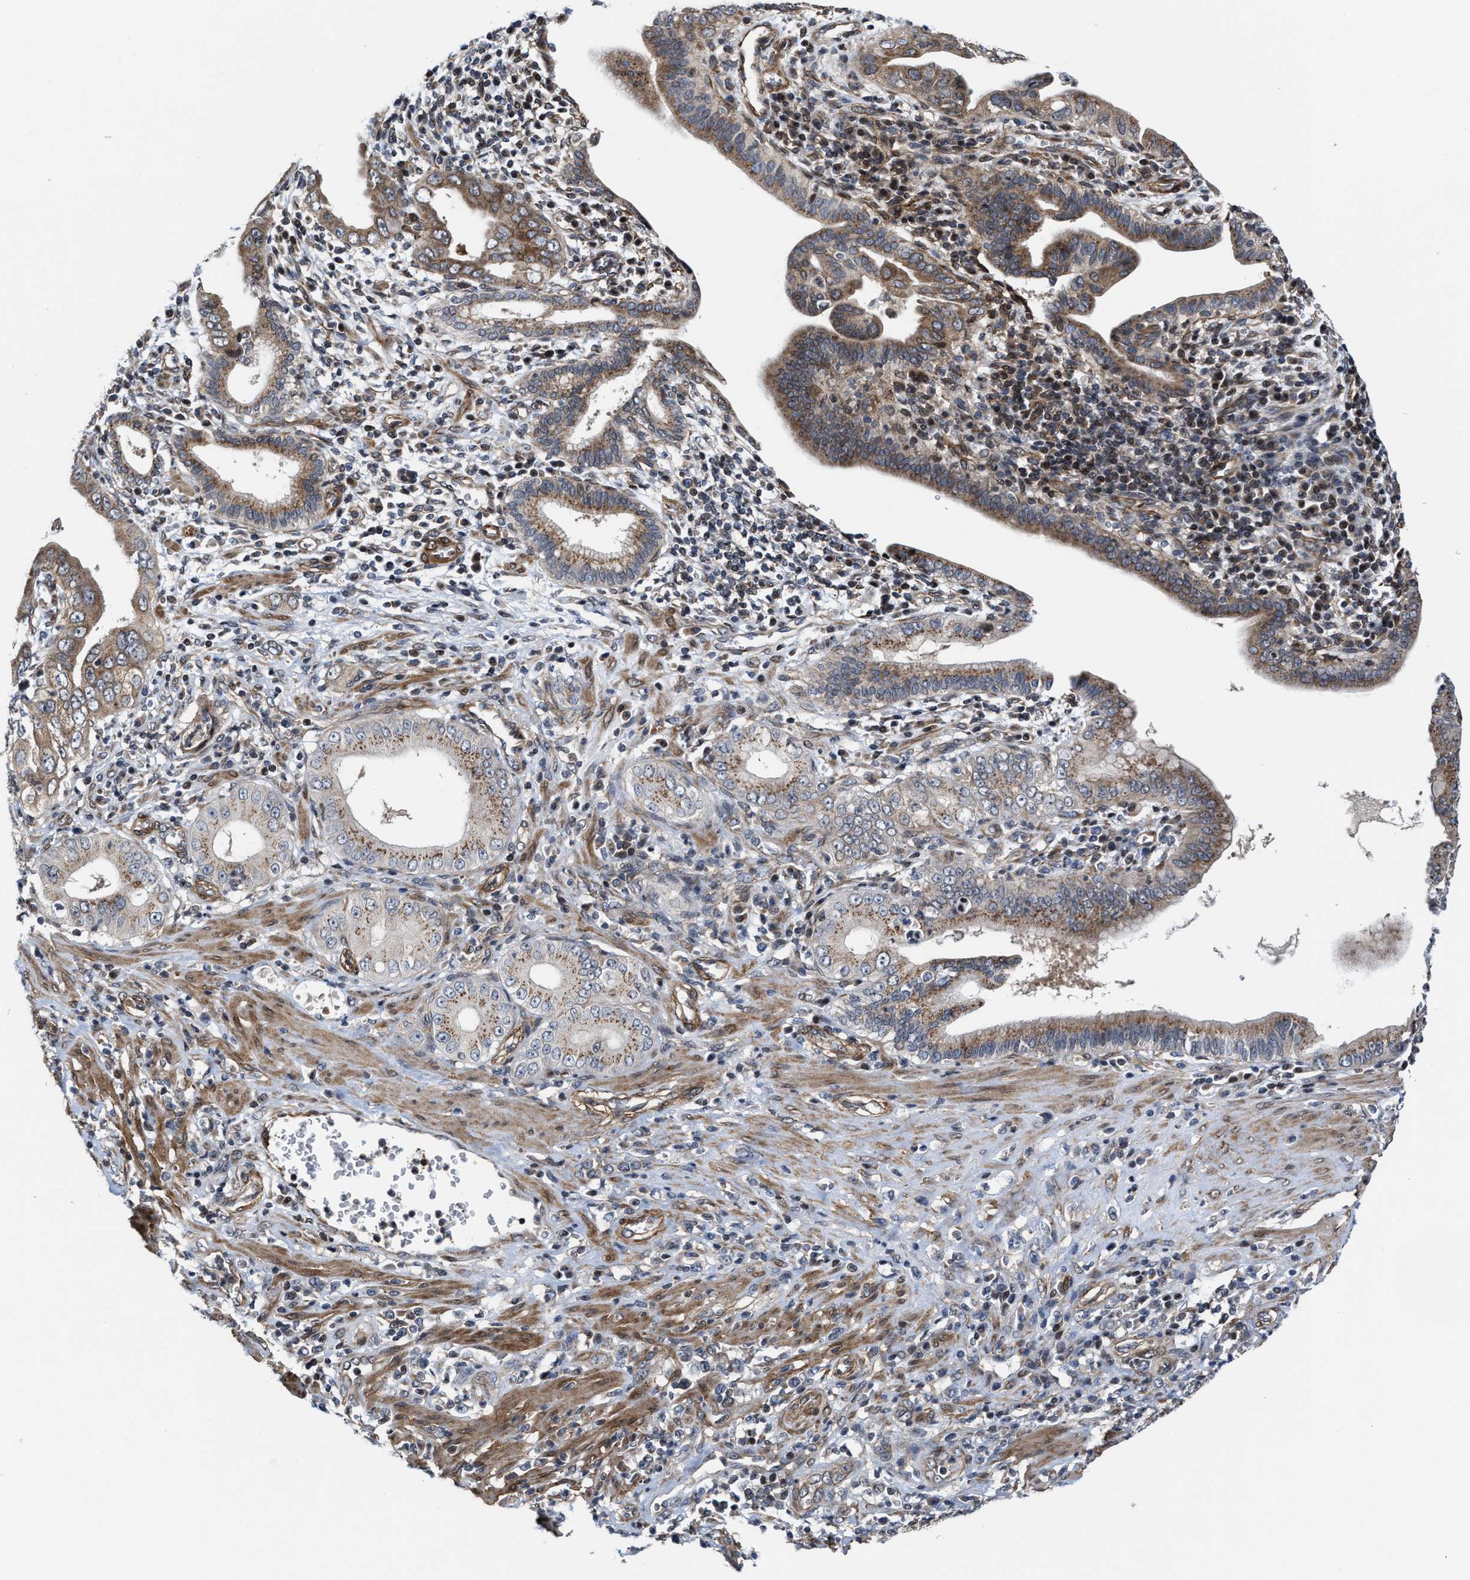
{"staining": {"intensity": "moderate", "quantity": ">75%", "location": "cytoplasmic/membranous"}, "tissue": "pancreatic cancer", "cell_type": "Tumor cells", "image_type": "cancer", "snomed": [{"axis": "morphology", "description": "Normal tissue, NOS"}, {"axis": "topography", "description": "Lymph node"}], "caption": "Moderate cytoplasmic/membranous expression is appreciated in approximately >75% of tumor cells in pancreatic cancer.", "gene": "TGFB1I1", "patient": {"sex": "male", "age": 50}}